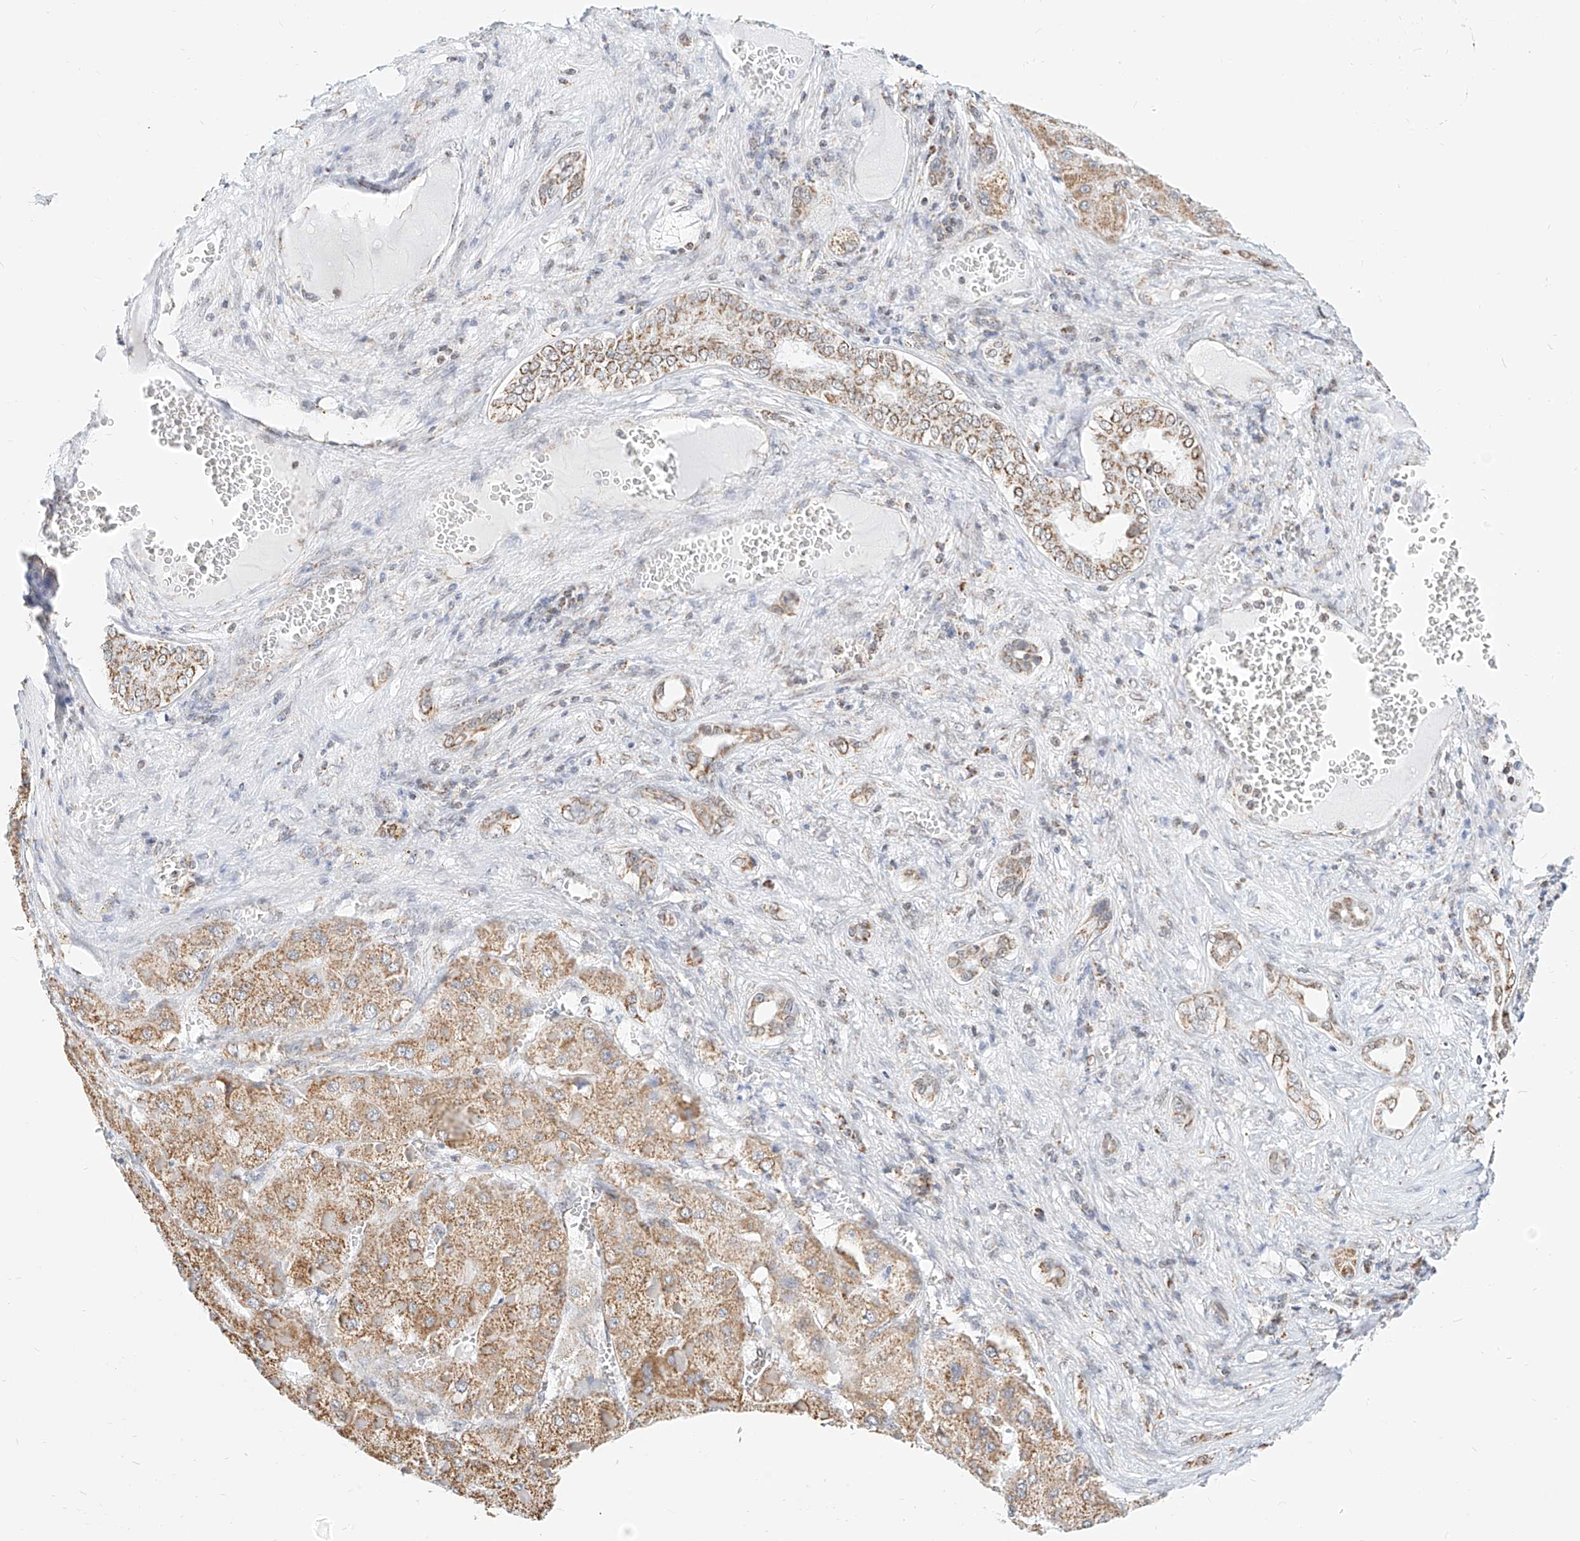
{"staining": {"intensity": "moderate", "quantity": ">75%", "location": "cytoplasmic/membranous"}, "tissue": "liver cancer", "cell_type": "Tumor cells", "image_type": "cancer", "snomed": [{"axis": "morphology", "description": "Carcinoma, Hepatocellular, NOS"}, {"axis": "topography", "description": "Liver"}], "caption": "About >75% of tumor cells in human liver cancer show moderate cytoplasmic/membranous protein positivity as visualized by brown immunohistochemical staining.", "gene": "NALCN", "patient": {"sex": "female", "age": 73}}